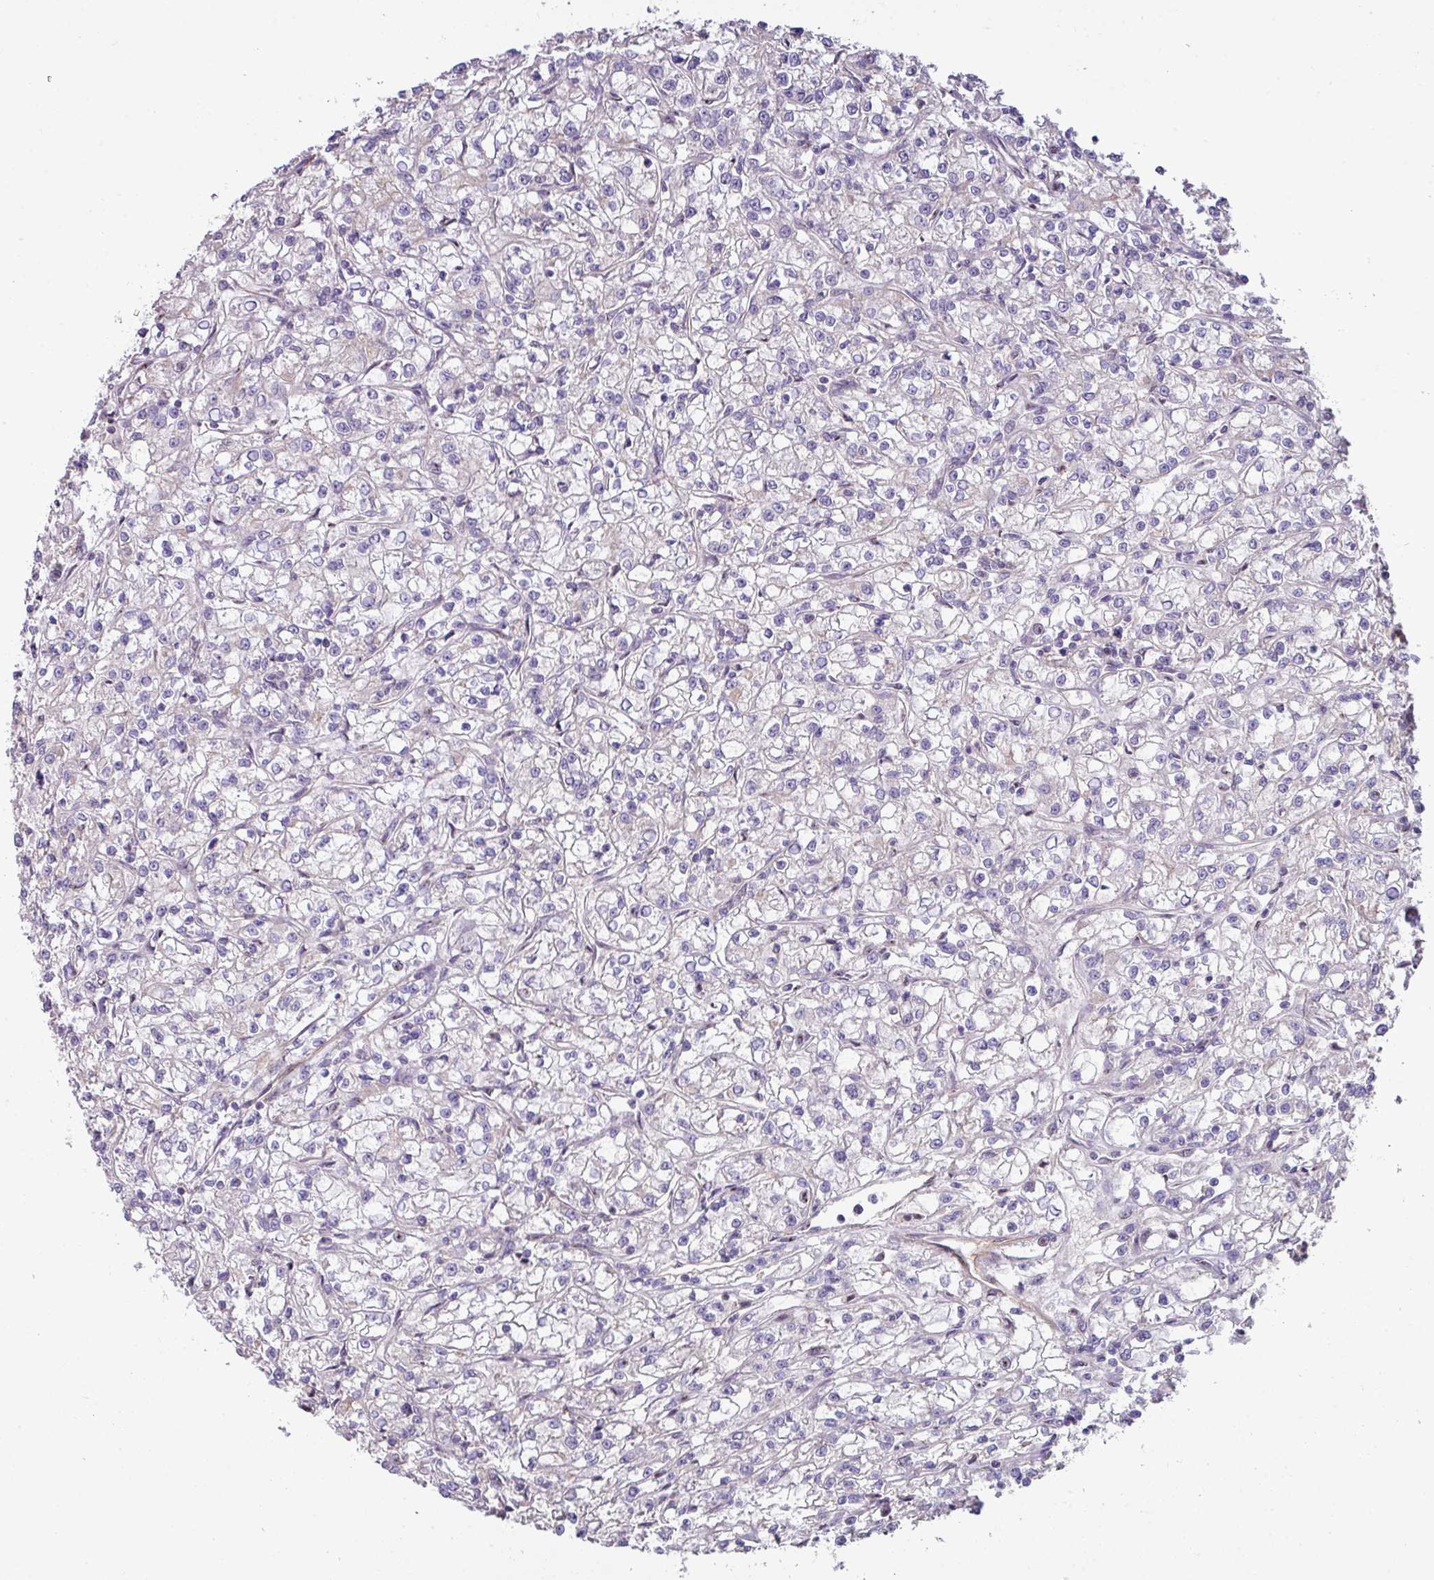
{"staining": {"intensity": "negative", "quantity": "none", "location": "none"}, "tissue": "renal cancer", "cell_type": "Tumor cells", "image_type": "cancer", "snomed": [{"axis": "morphology", "description": "Adenocarcinoma, NOS"}, {"axis": "topography", "description": "Kidney"}], "caption": "Immunohistochemistry of human adenocarcinoma (renal) displays no staining in tumor cells.", "gene": "LRRC9", "patient": {"sex": "female", "age": 59}}